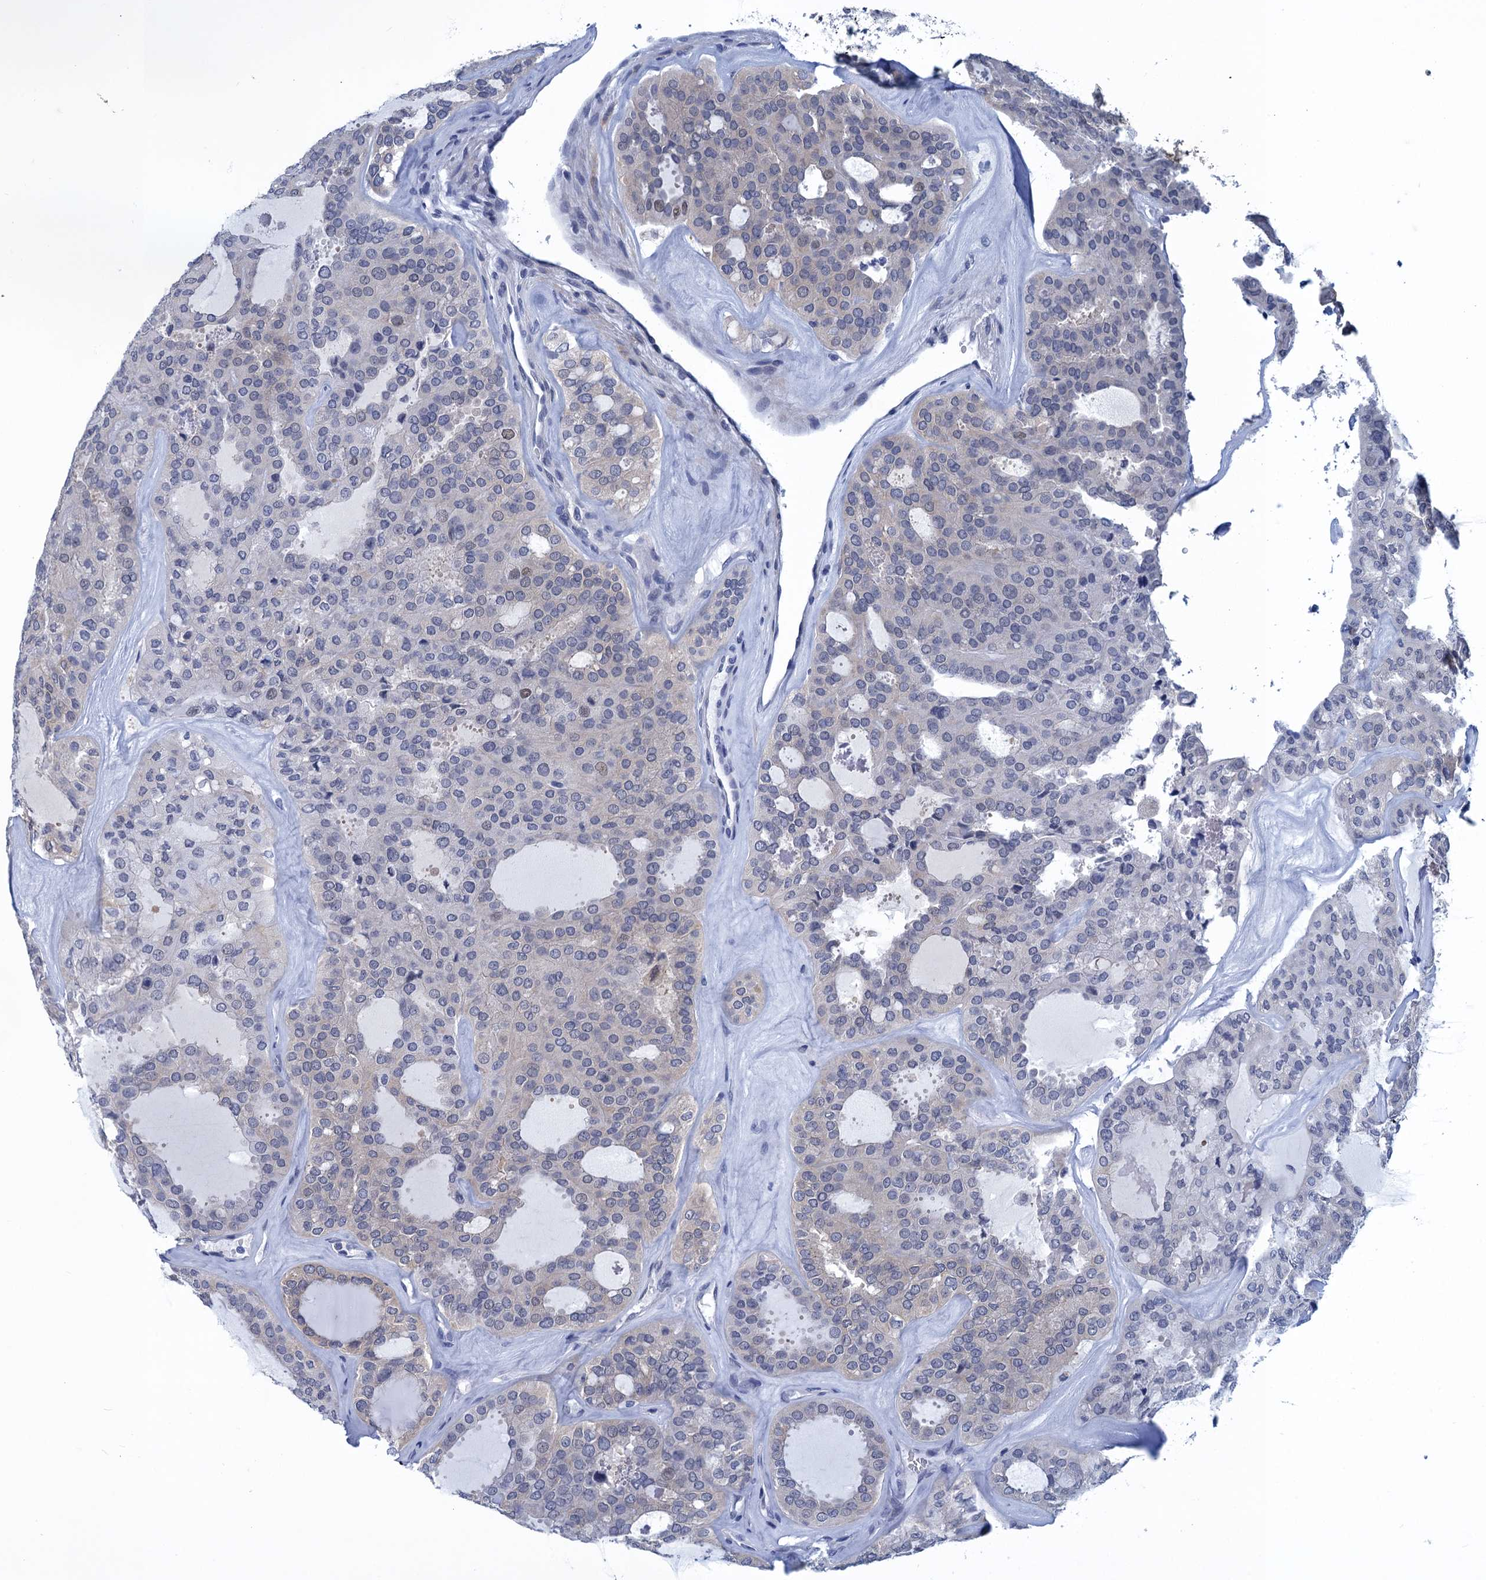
{"staining": {"intensity": "negative", "quantity": "none", "location": "none"}, "tissue": "thyroid cancer", "cell_type": "Tumor cells", "image_type": "cancer", "snomed": [{"axis": "morphology", "description": "Follicular adenoma carcinoma, NOS"}, {"axis": "topography", "description": "Thyroid gland"}], "caption": "IHC of human thyroid follicular adenoma carcinoma demonstrates no staining in tumor cells.", "gene": "GINS3", "patient": {"sex": "male", "age": 75}}